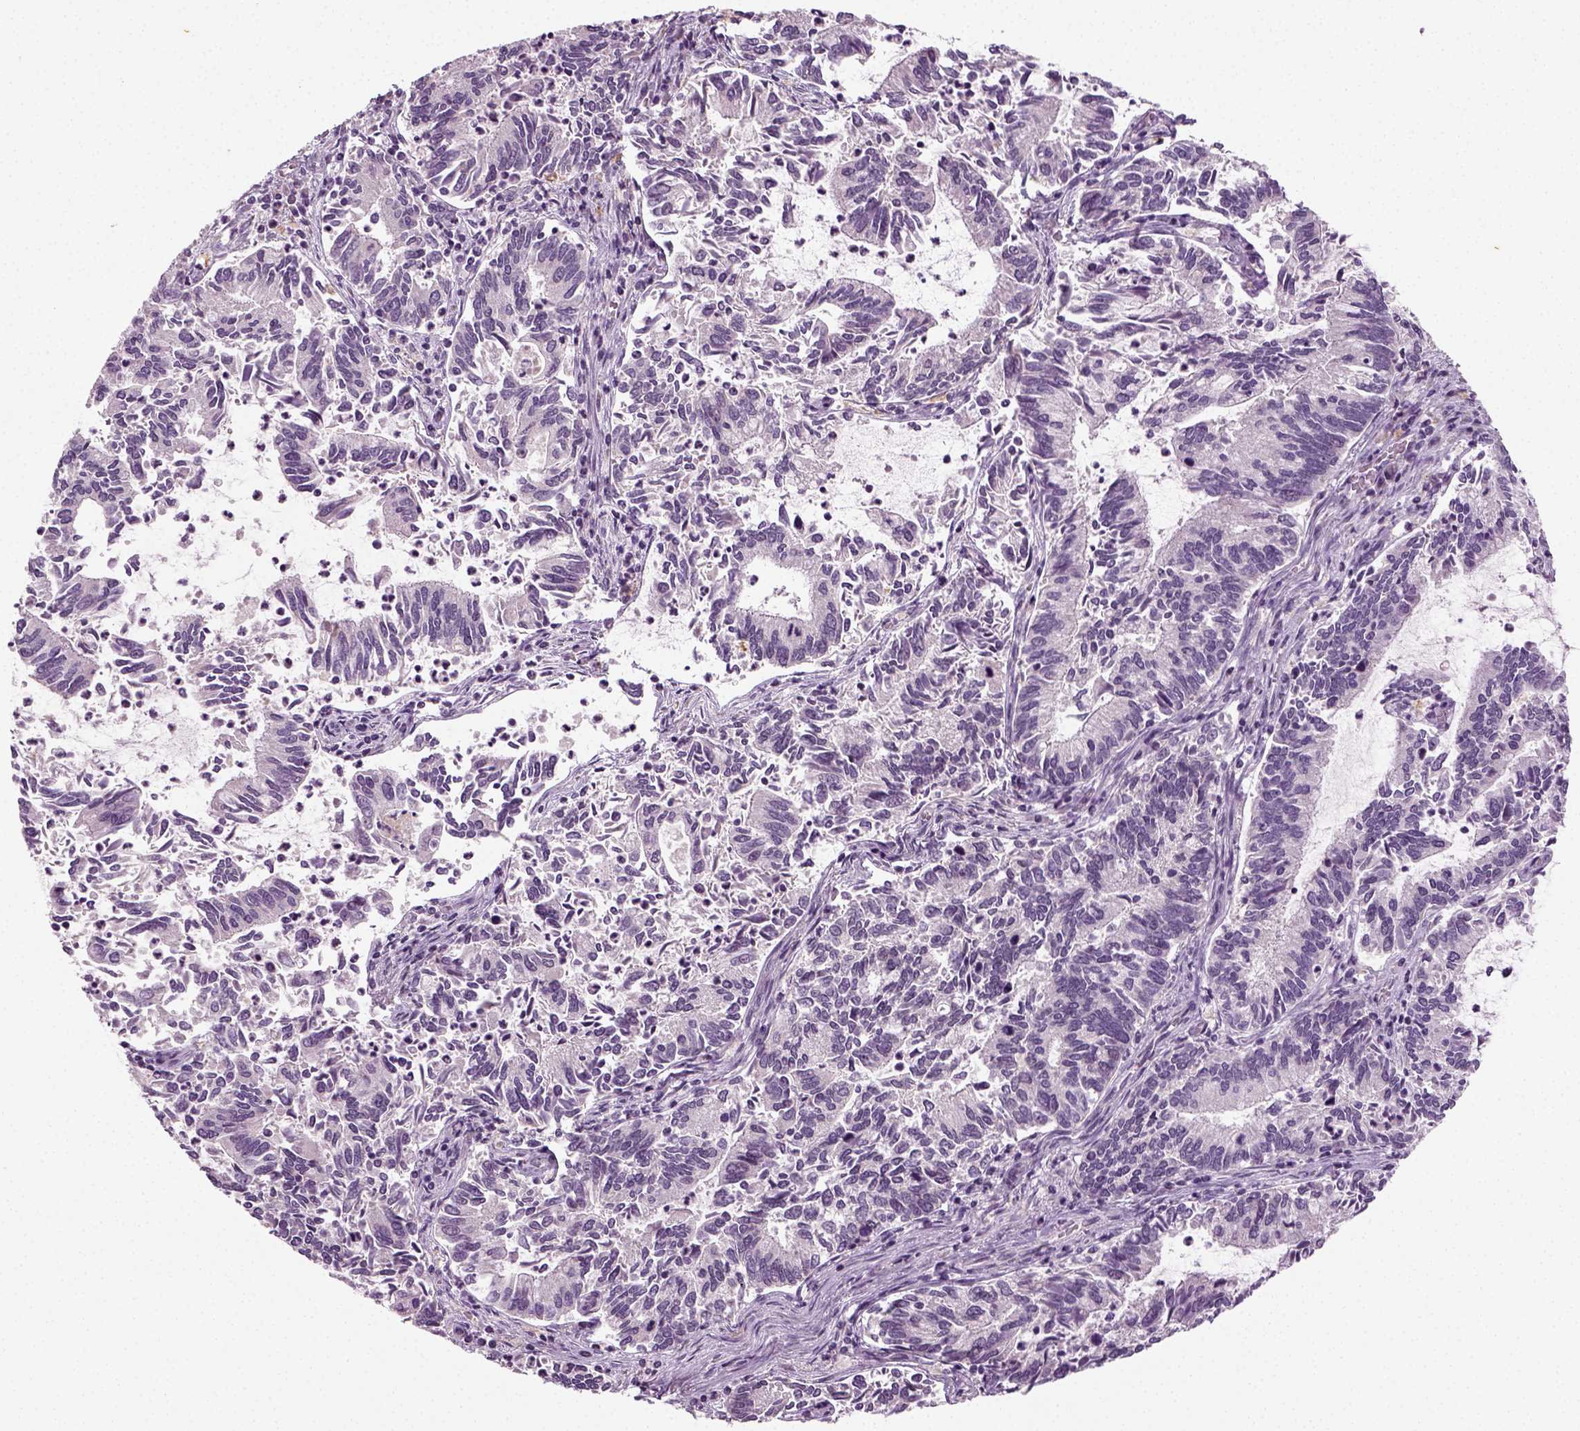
{"staining": {"intensity": "negative", "quantity": "none", "location": "none"}, "tissue": "cervical cancer", "cell_type": "Tumor cells", "image_type": "cancer", "snomed": [{"axis": "morphology", "description": "Adenocarcinoma, NOS"}, {"axis": "topography", "description": "Cervix"}], "caption": "Cervical cancer was stained to show a protein in brown. There is no significant staining in tumor cells. (DAB immunohistochemistry with hematoxylin counter stain).", "gene": "SYNGAP1", "patient": {"sex": "female", "age": 42}}